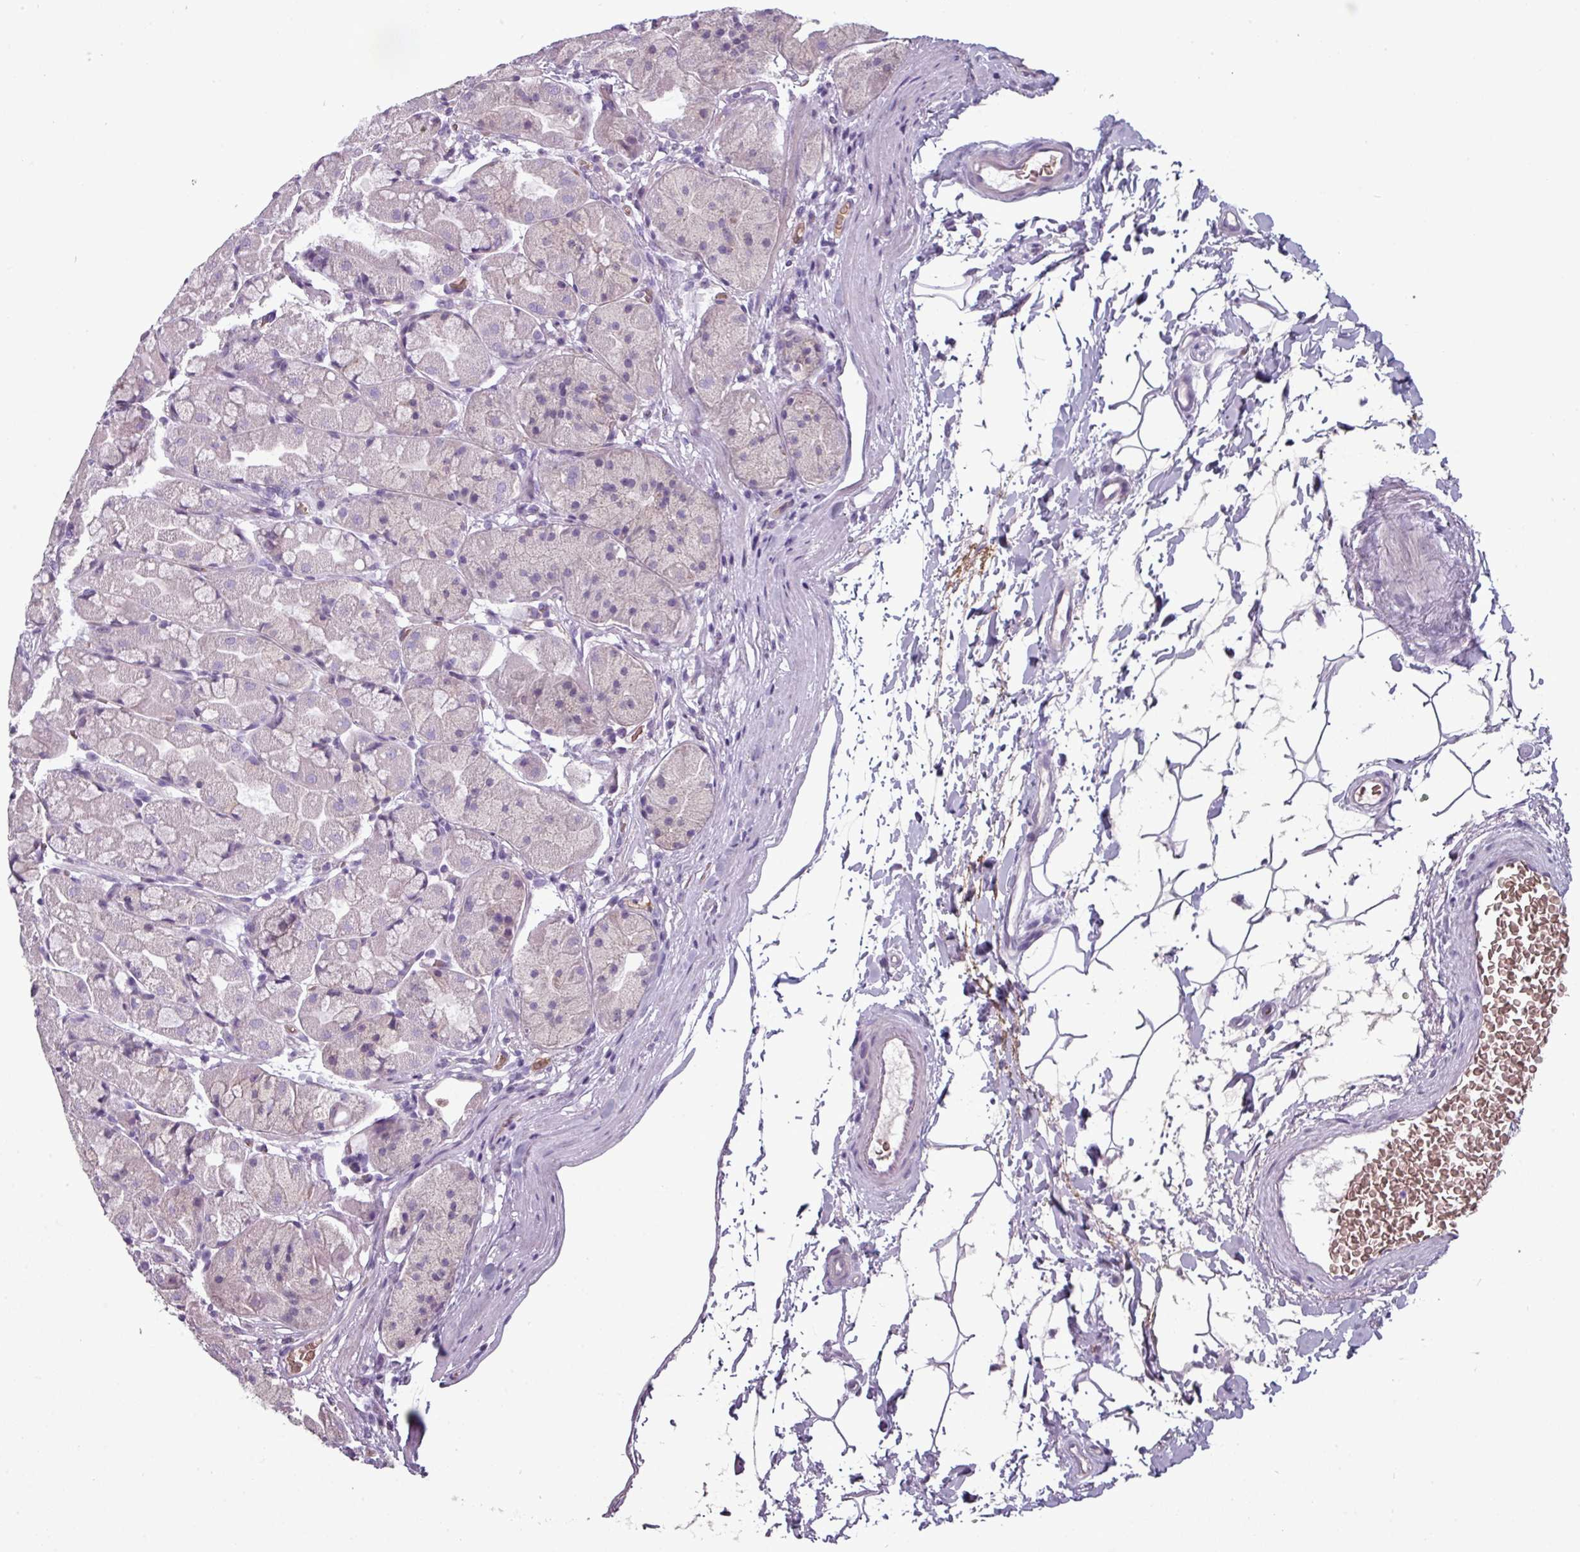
{"staining": {"intensity": "negative", "quantity": "none", "location": "none"}, "tissue": "stomach", "cell_type": "Glandular cells", "image_type": "normal", "snomed": [{"axis": "morphology", "description": "Normal tissue, NOS"}, {"axis": "topography", "description": "Stomach"}], "caption": "This is an IHC image of normal human stomach. There is no staining in glandular cells.", "gene": "AREL1", "patient": {"sex": "male", "age": 57}}